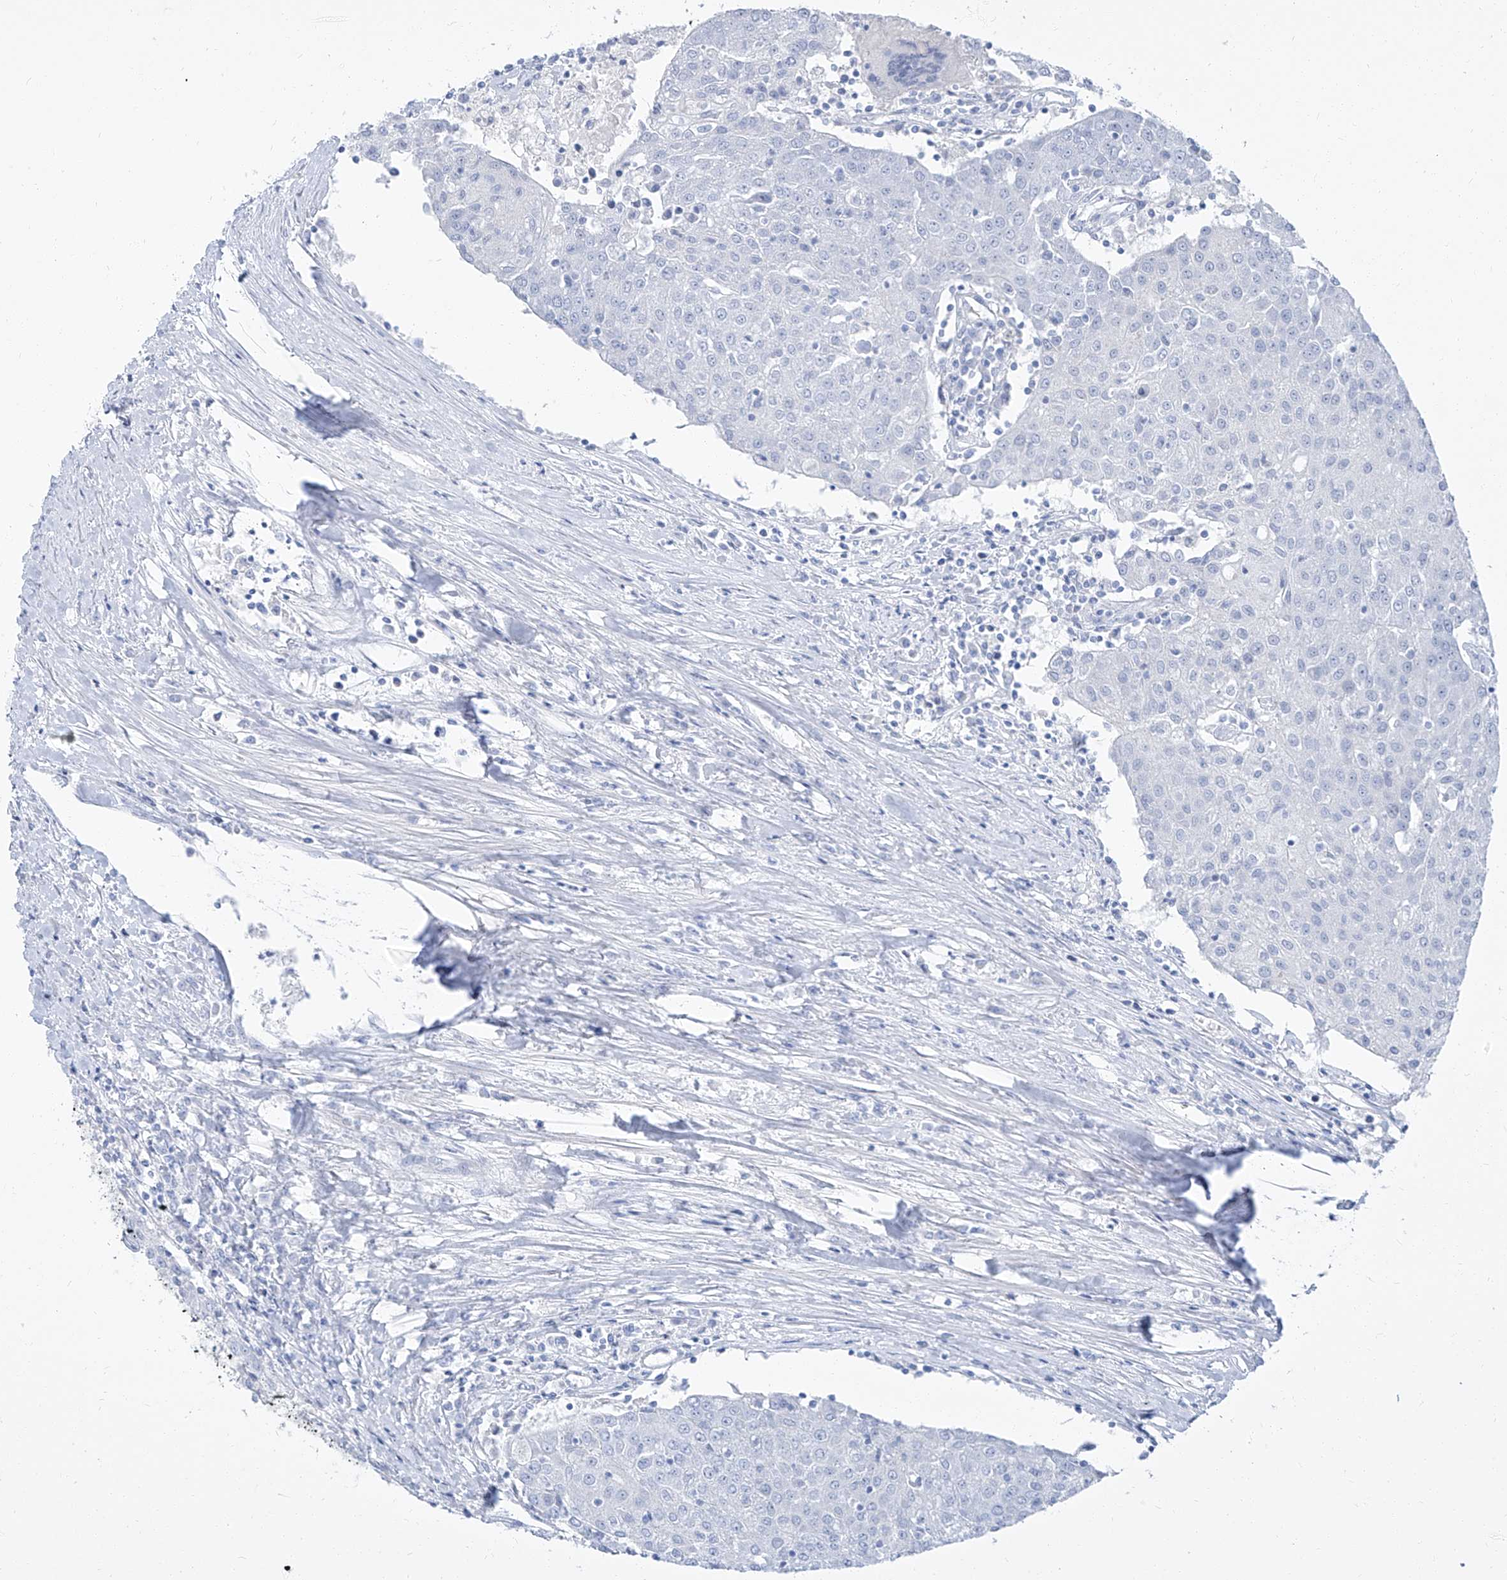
{"staining": {"intensity": "negative", "quantity": "none", "location": "none"}, "tissue": "urothelial cancer", "cell_type": "Tumor cells", "image_type": "cancer", "snomed": [{"axis": "morphology", "description": "Urothelial carcinoma, High grade"}, {"axis": "topography", "description": "Urinary bladder"}], "caption": "High magnification brightfield microscopy of urothelial carcinoma (high-grade) stained with DAB (brown) and counterstained with hematoxylin (blue): tumor cells show no significant staining.", "gene": "TXLNB", "patient": {"sex": "female", "age": 85}}